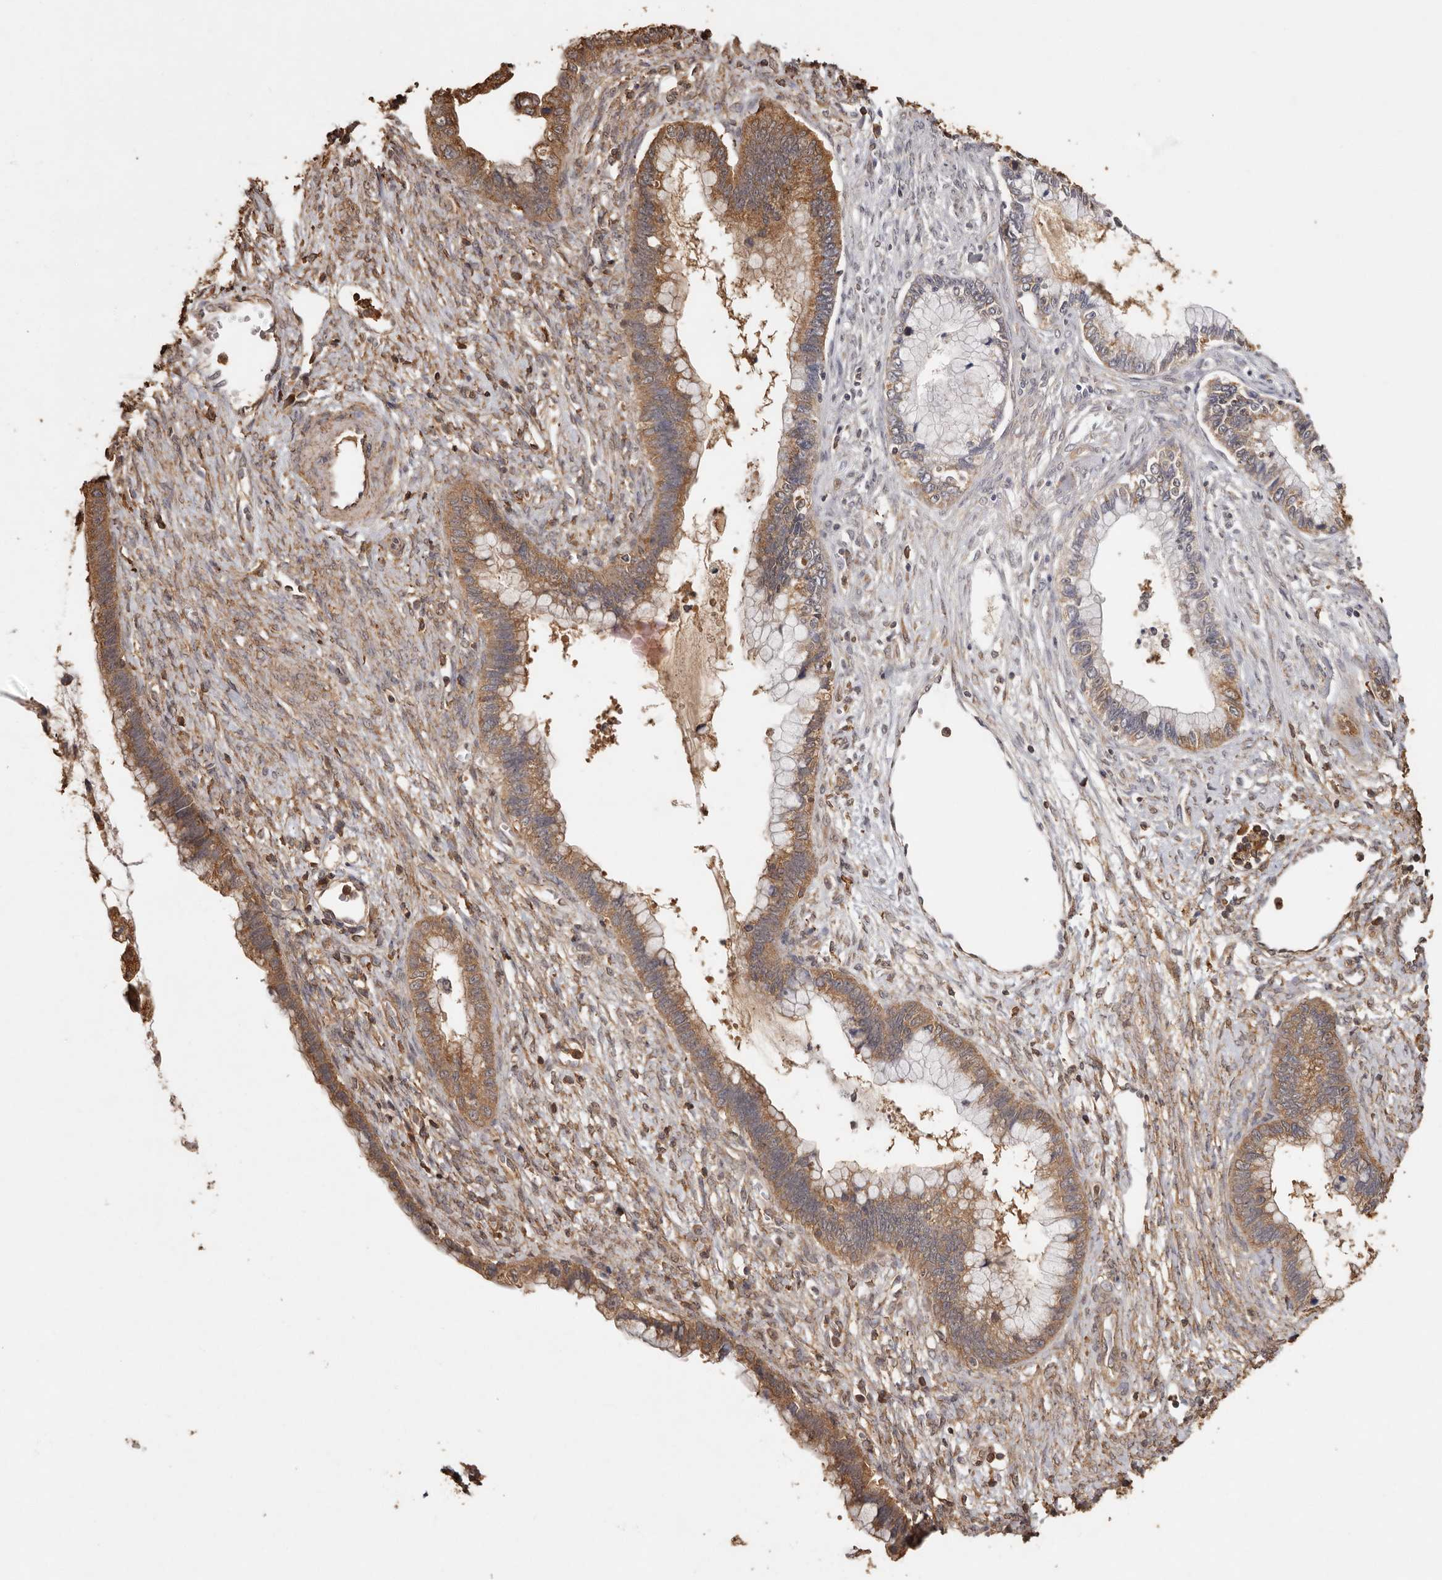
{"staining": {"intensity": "moderate", "quantity": ">75%", "location": "cytoplasmic/membranous"}, "tissue": "cervical cancer", "cell_type": "Tumor cells", "image_type": "cancer", "snomed": [{"axis": "morphology", "description": "Adenocarcinoma, NOS"}, {"axis": "topography", "description": "Cervix"}], "caption": "This image reveals immunohistochemistry staining of cervical cancer, with medium moderate cytoplasmic/membranous expression in about >75% of tumor cells.", "gene": "RWDD1", "patient": {"sex": "female", "age": 44}}